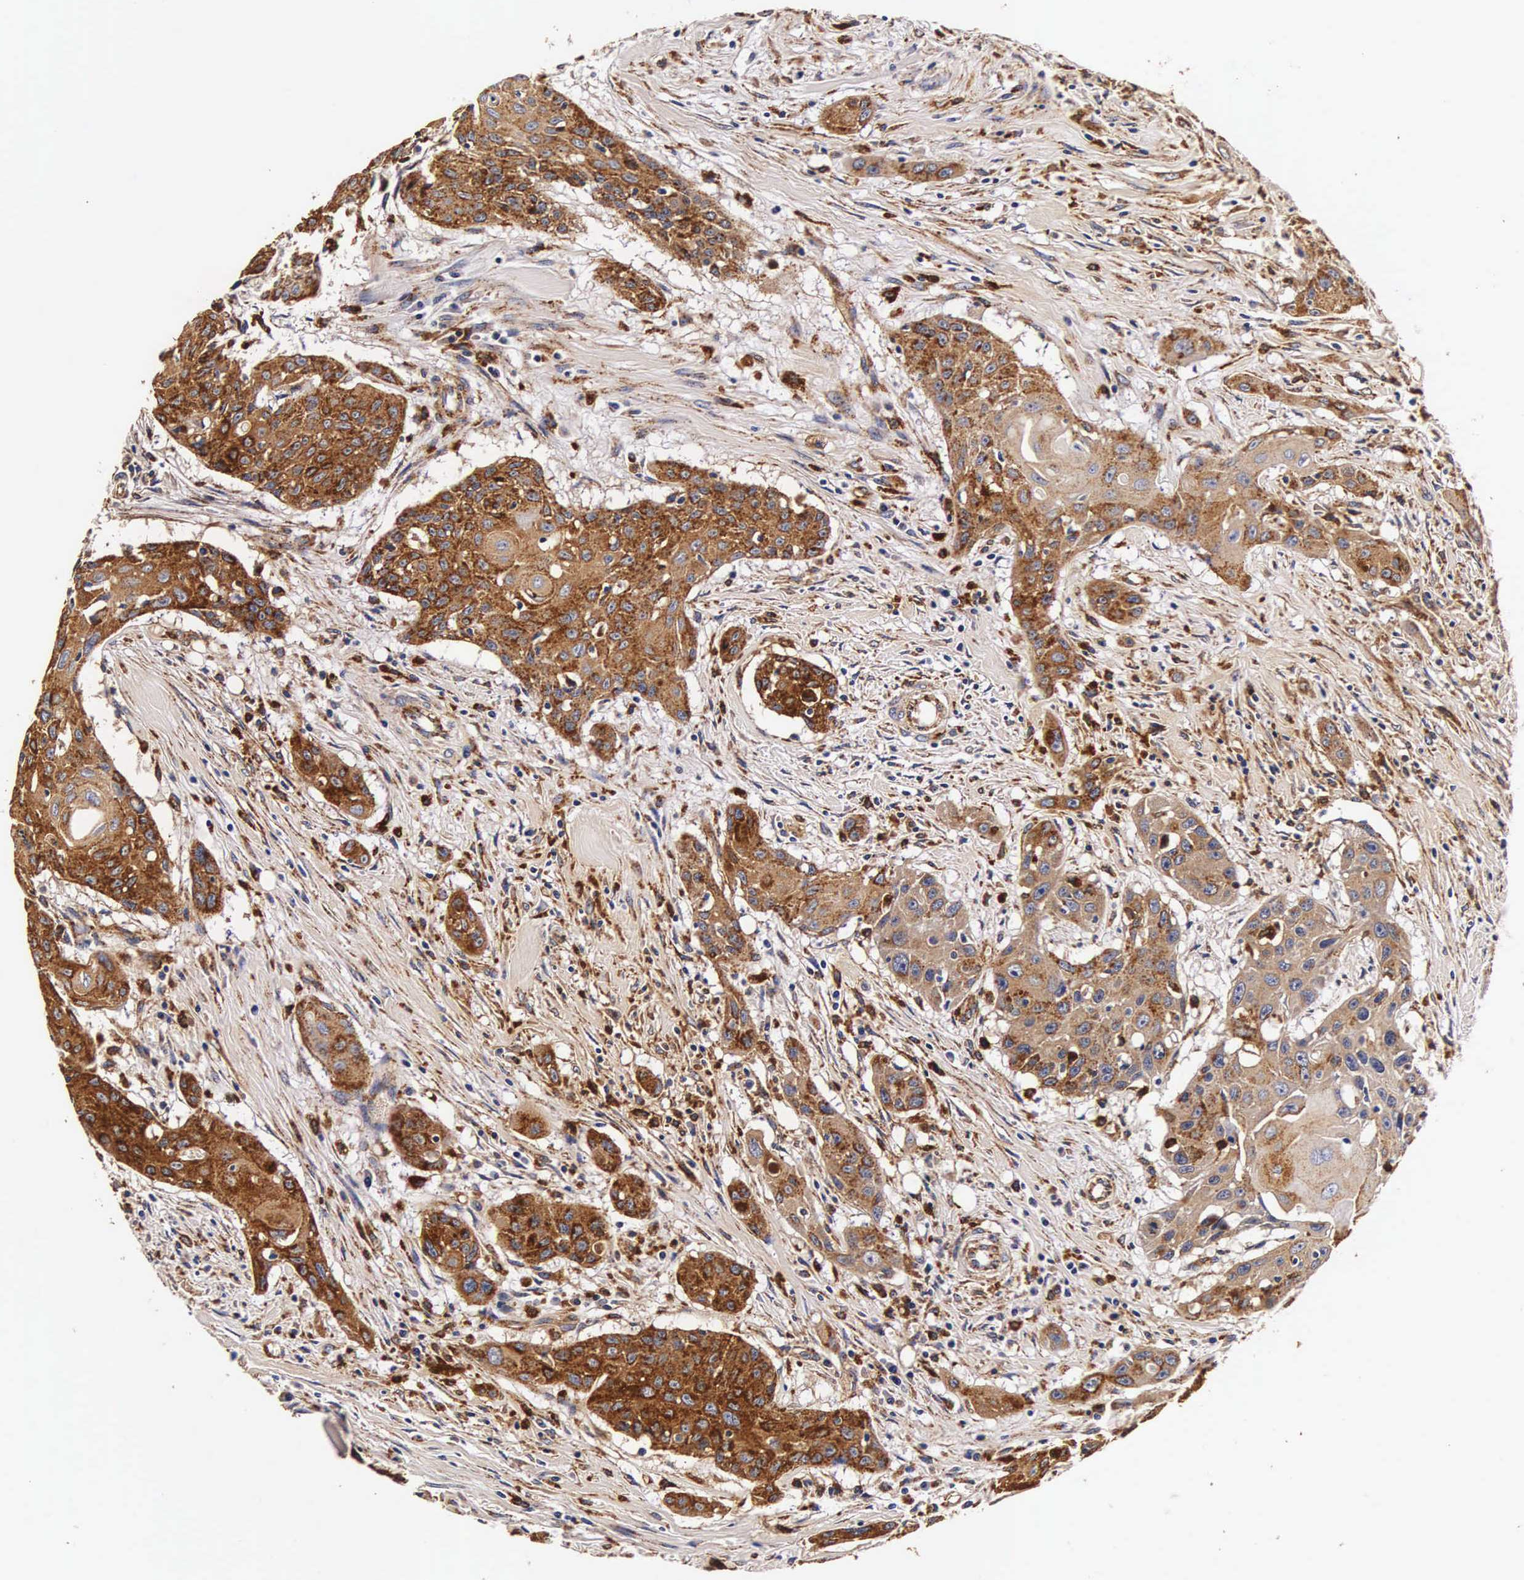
{"staining": {"intensity": "strong", "quantity": ">75%", "location": "cytoplasmic/membranous"}, "tissue": "head and neck cancer", "cell_type": "Tumor cells", "image_type": "cancer", "snomed": [{"axis": "morphology", "description": "Squamous cell carcinoma, NOS"}, {"axis": "morphology", "description": "Squamous cell carcinoma, metastatic, NOS"}, {"axis": "topography", "description": "Lymph node"}, {"axis": "topography", "description": "Salivary gland"}, {"axis": "topography", "description": "Head-Neck"}], "caption": "Human head and neck squamous cell carcinoma stained with a protein marker exhibits strong staining in tumor cells.", "gene": "CTSB", "patient": {"sex": "female", "age": 74}}